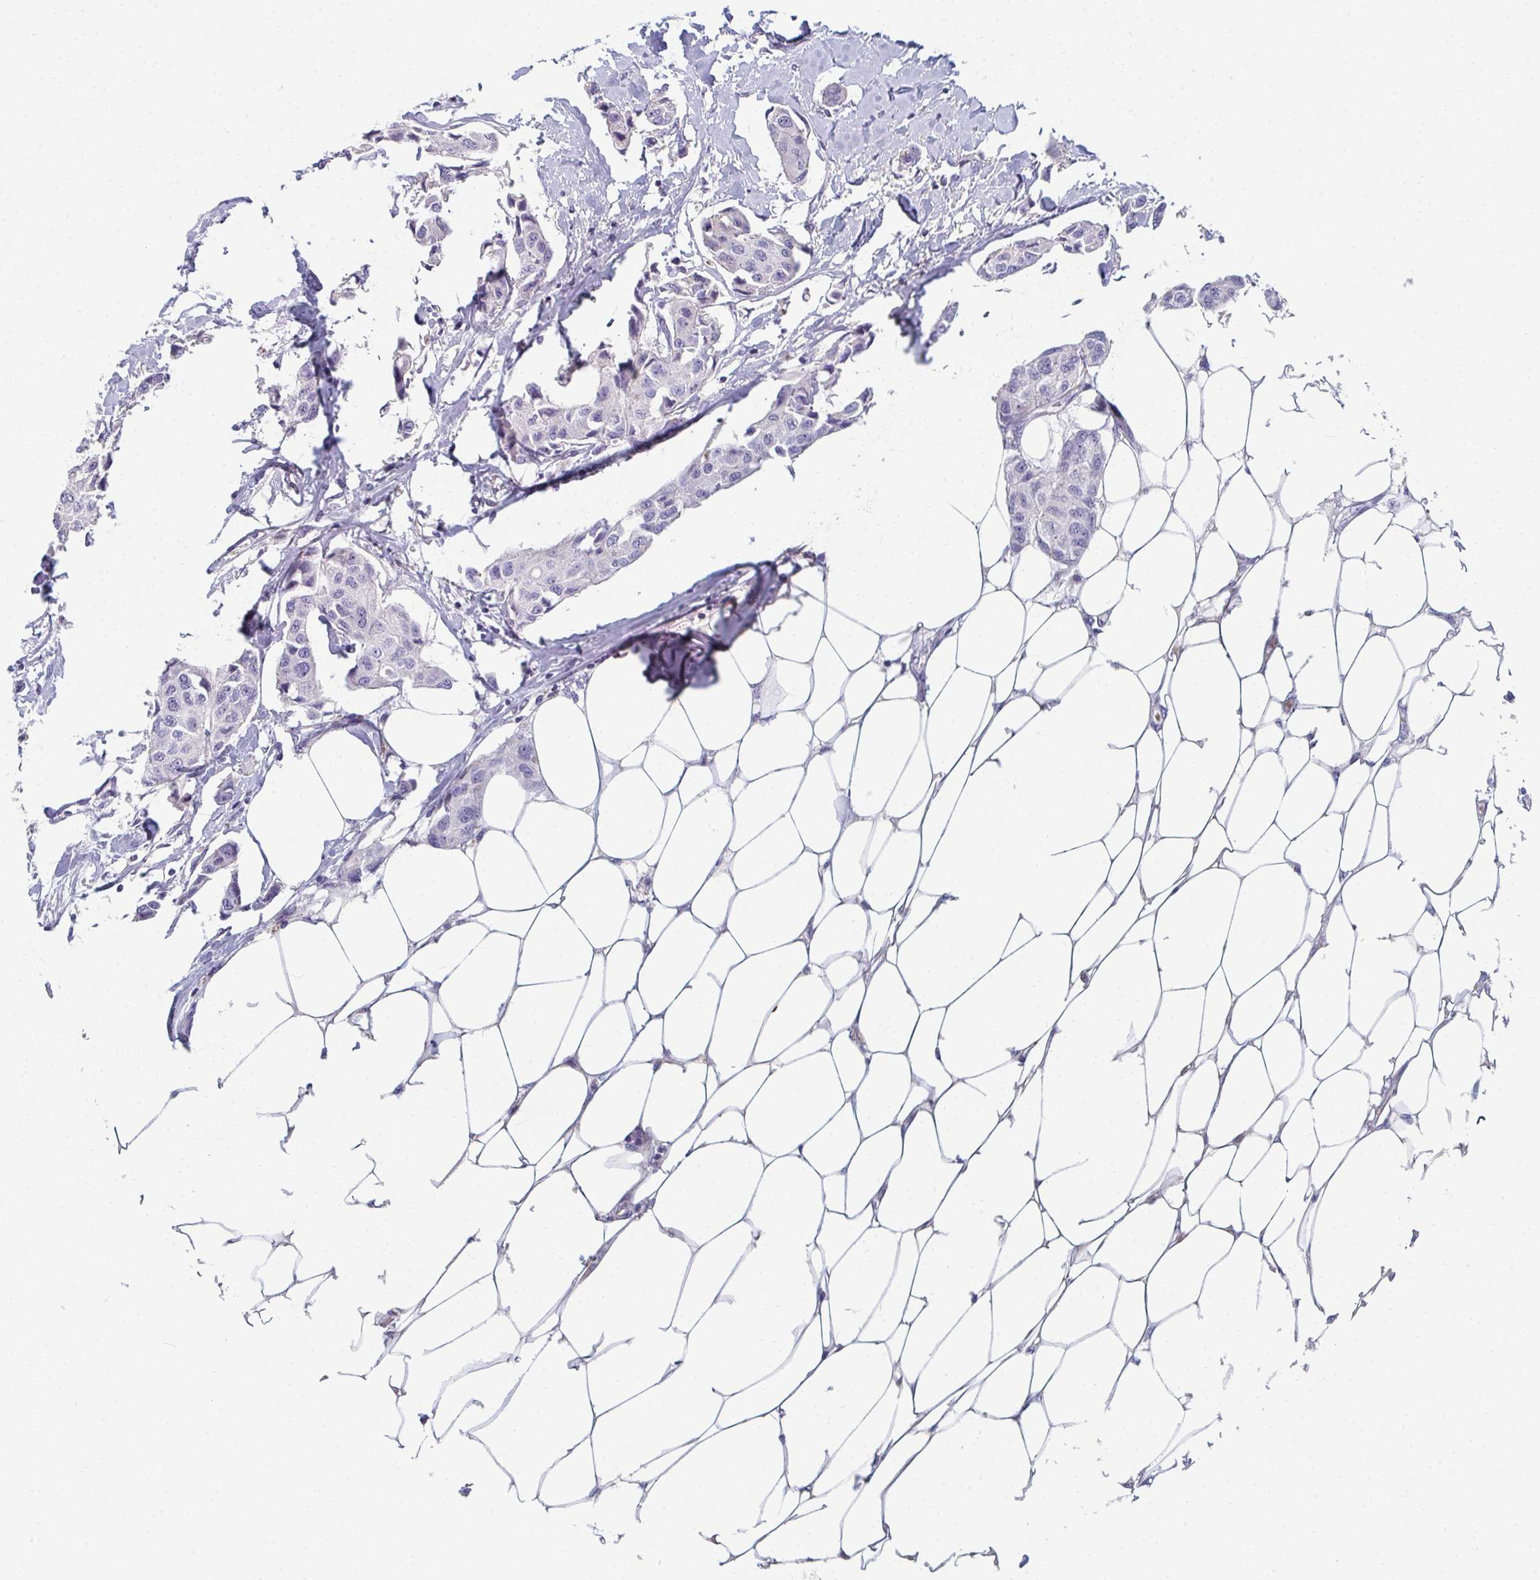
{"staining": {"intensity": "negative", "quantity": "none", "location": "none"}, "tissue": "breast cancer", "cell_type": "Tumor cells", "image_type": "cancer", "snomed": [{"axis": "morphology", "description": "Duct carcinoma"}, {"axis": "topography", "description": "Breast"}, {"axis": "topography", "description": "Lymph node"}], "caption": "The micrograph exhibits no staining of tumor cells in breast infiltrating ductal carcinoma. The staining is performed using DAB brown chromogen with nuclei counter-stained in using hematoxylin.", "gene": "EIF1AD", "patient": {"sex": "female", "age": 80}}